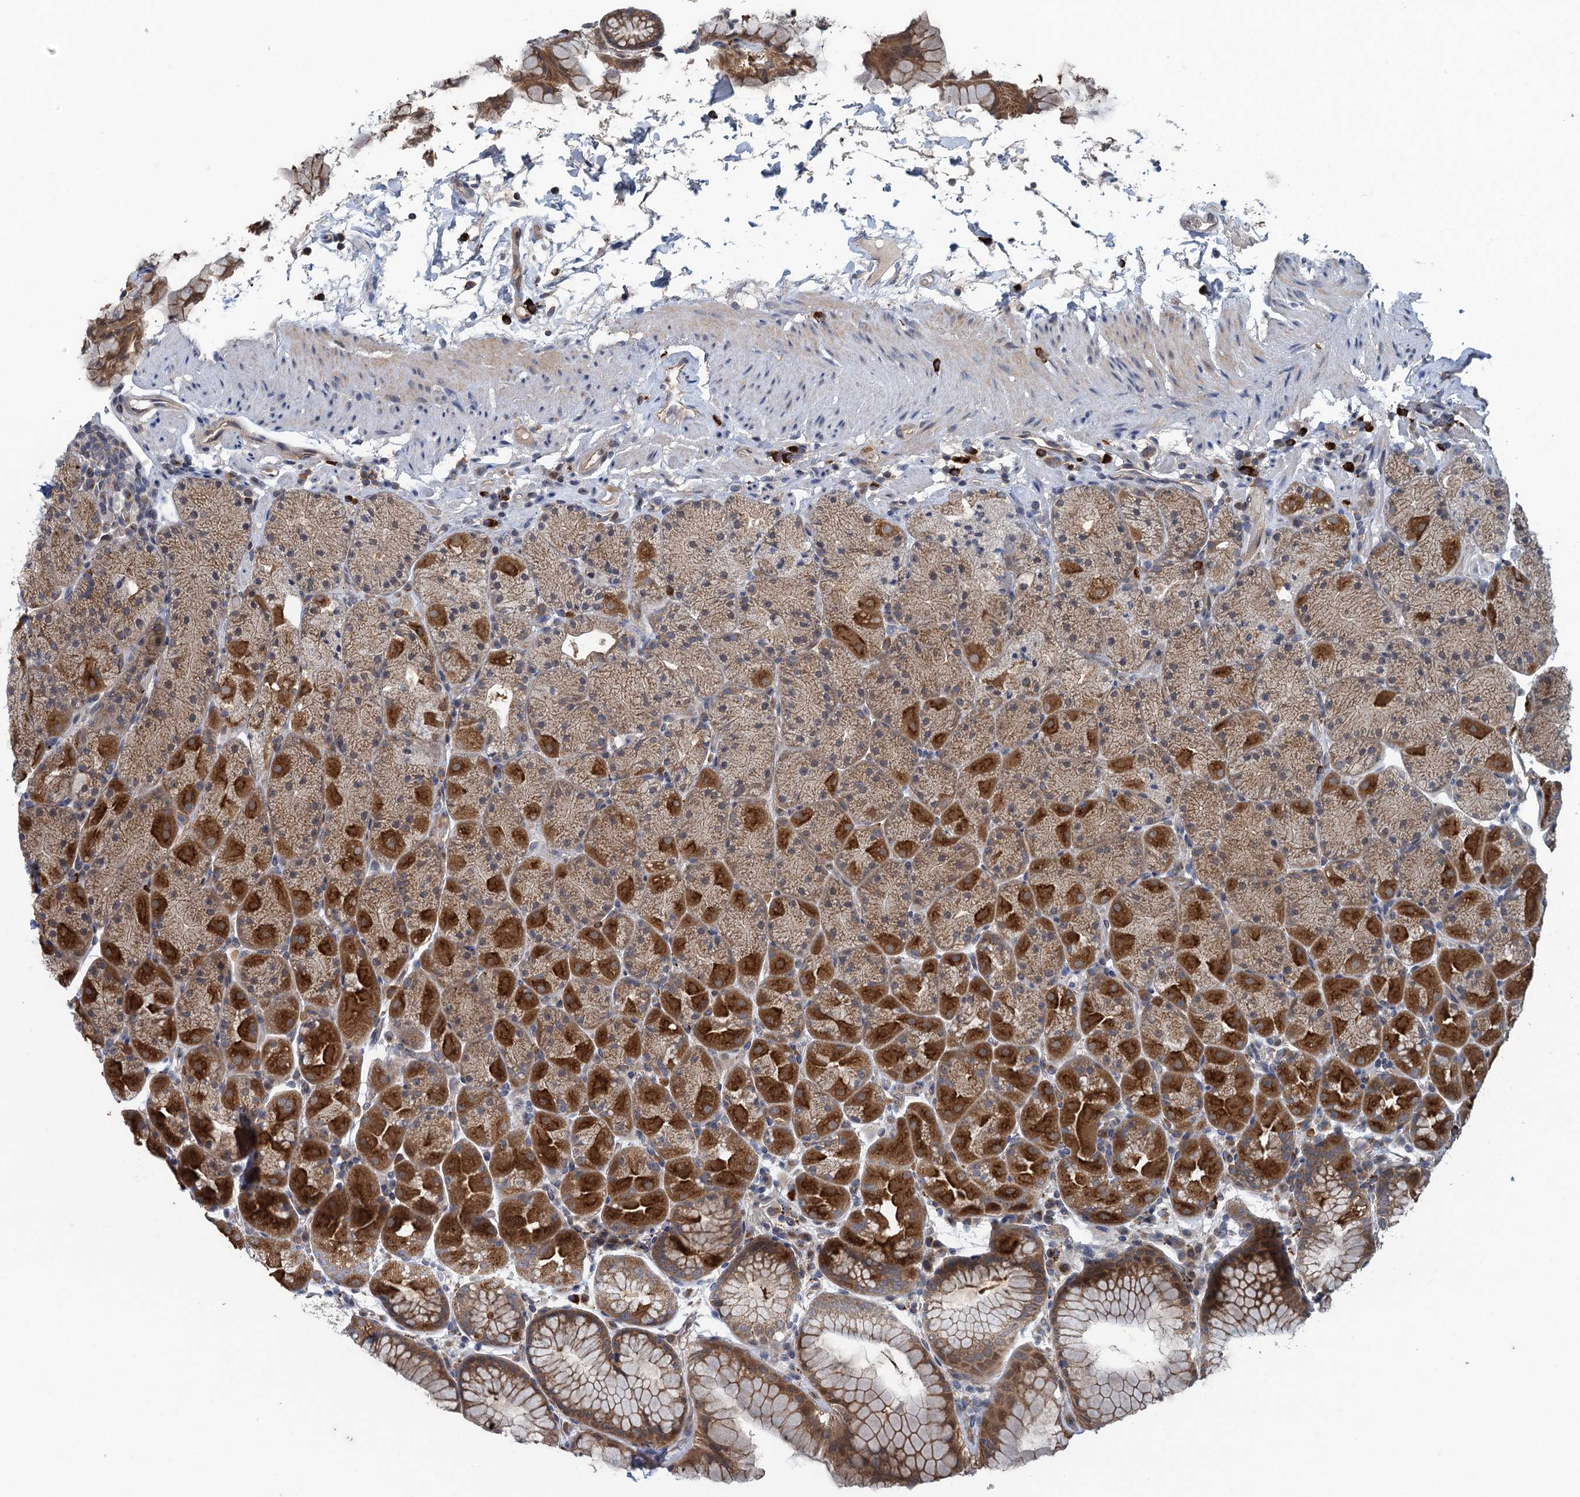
{"staining": {"intensity": "strong", "quantity": "25%-75%", "location": "cytoplasmic/membranous"}, "tissue": "stomach", "cell_type": "Glandular cells", "image_type": "normal", "snomed": [{"axis": "morphology", "description": "Normal tissue, NOS"}, {"axis": "topography", "description": "Stomach, upper"}, {"axis": "topography", "description": "Stomach, lower"}], "caption": "The image exhibits staining of normal stomach, revealing strong cytoplasmic/membranous protein positivity (brown color) within glandular cells.", "gene": "KBTBD8", "patient": {"sex": "male", "age": 67}}